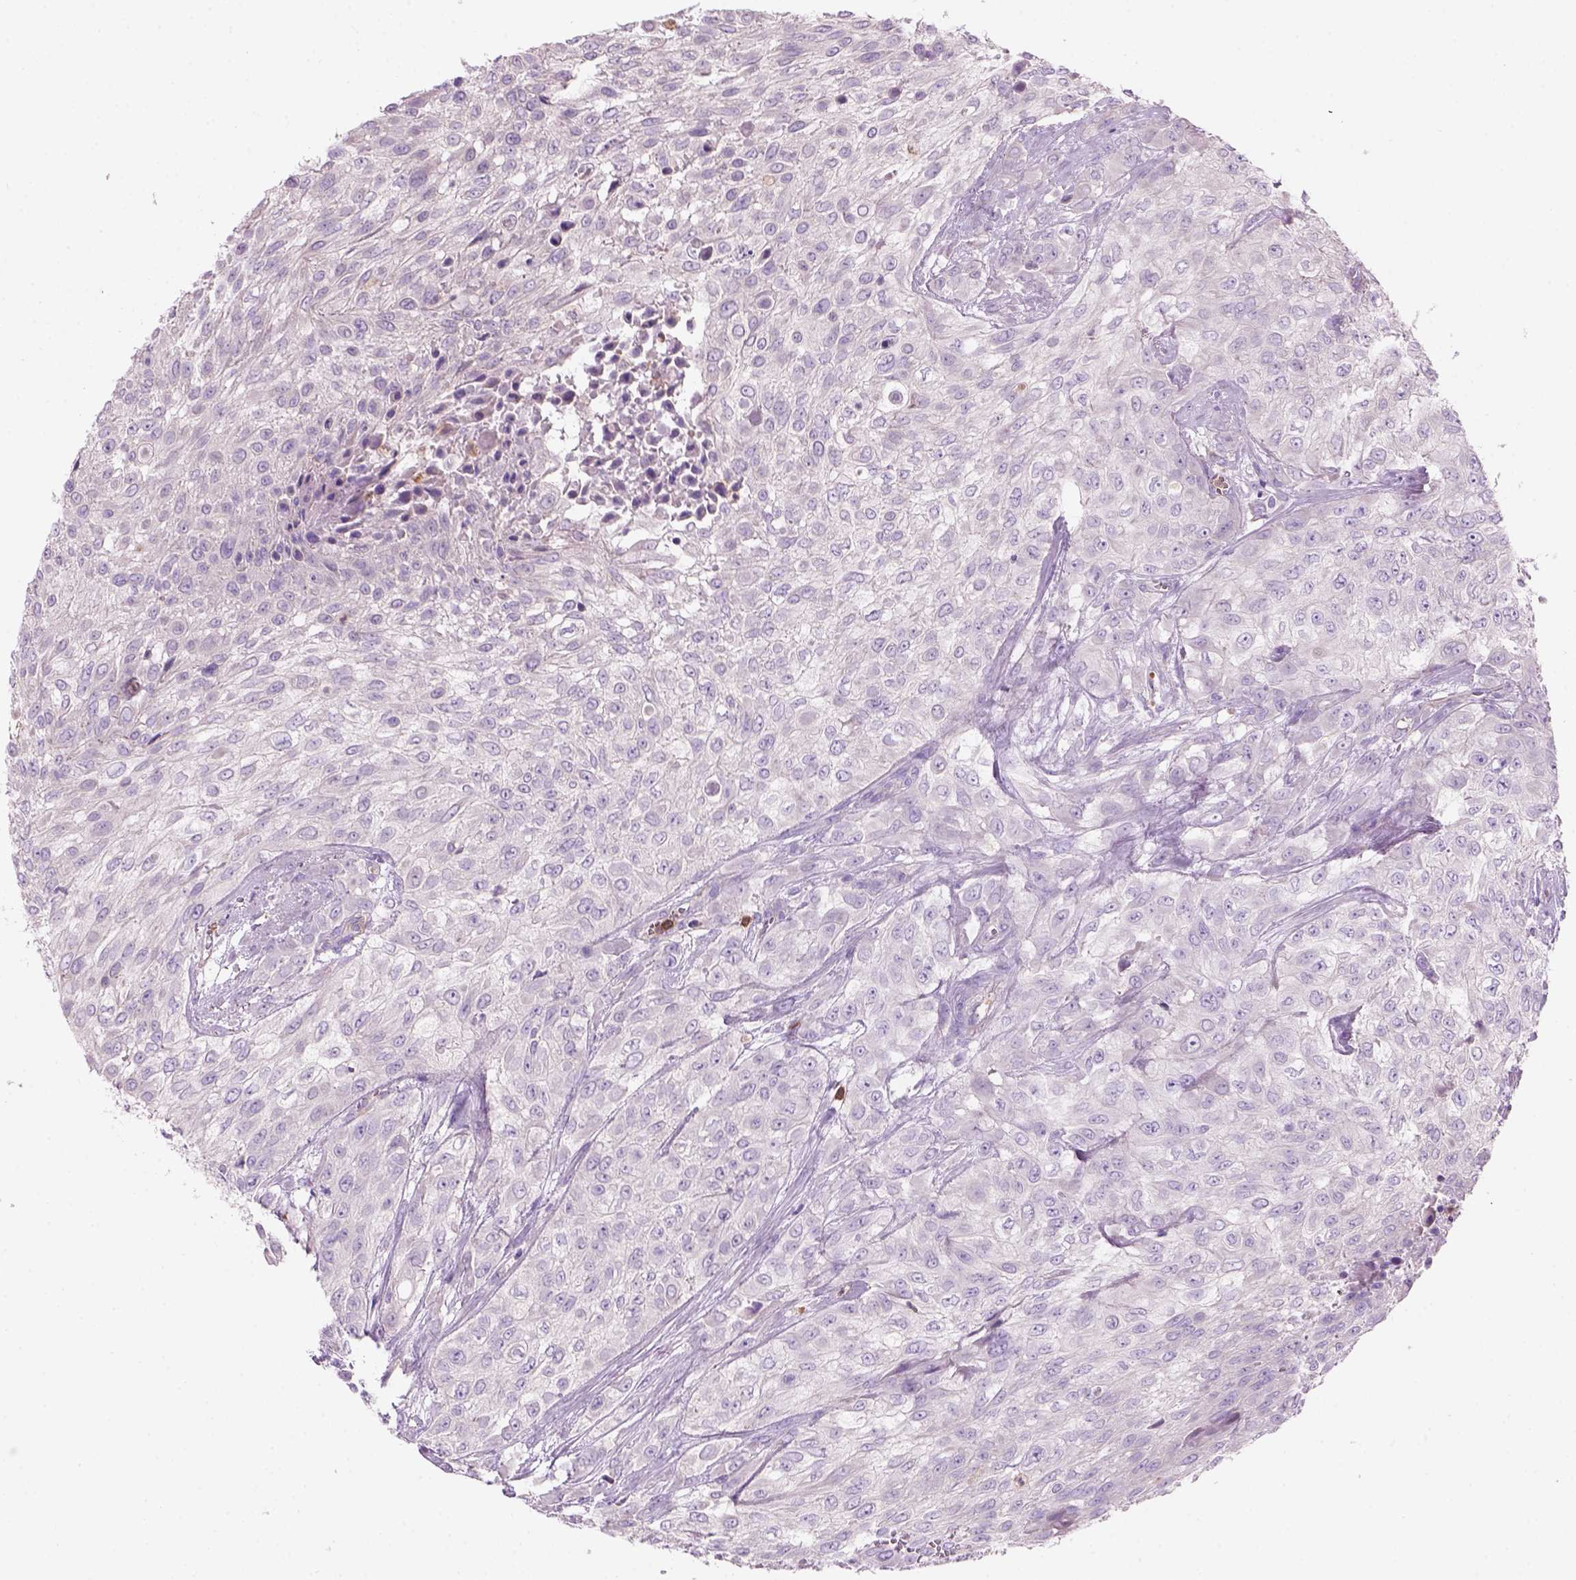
{"staining": {"intensity": "negative", "quantity": "none", "location": "none"}, "tissue": "urothelial cancer", "cell_type": "Tumor cells", "image_type": "cancer", "snomed": [{"axis": "morphology", "description": "Urothelial carcinoma, High grade"}, {"axis": "topography", "description": "Urinary bladder"}], "caption": "Immunohistochemistry histopathology image of neoplastic tissue: human high-grade urothelial carcinoma stained with DAB reveals no significant protein staining in tumor cells.", "gene": "CD84", "patient": {"sex": "male", "age": 57}}